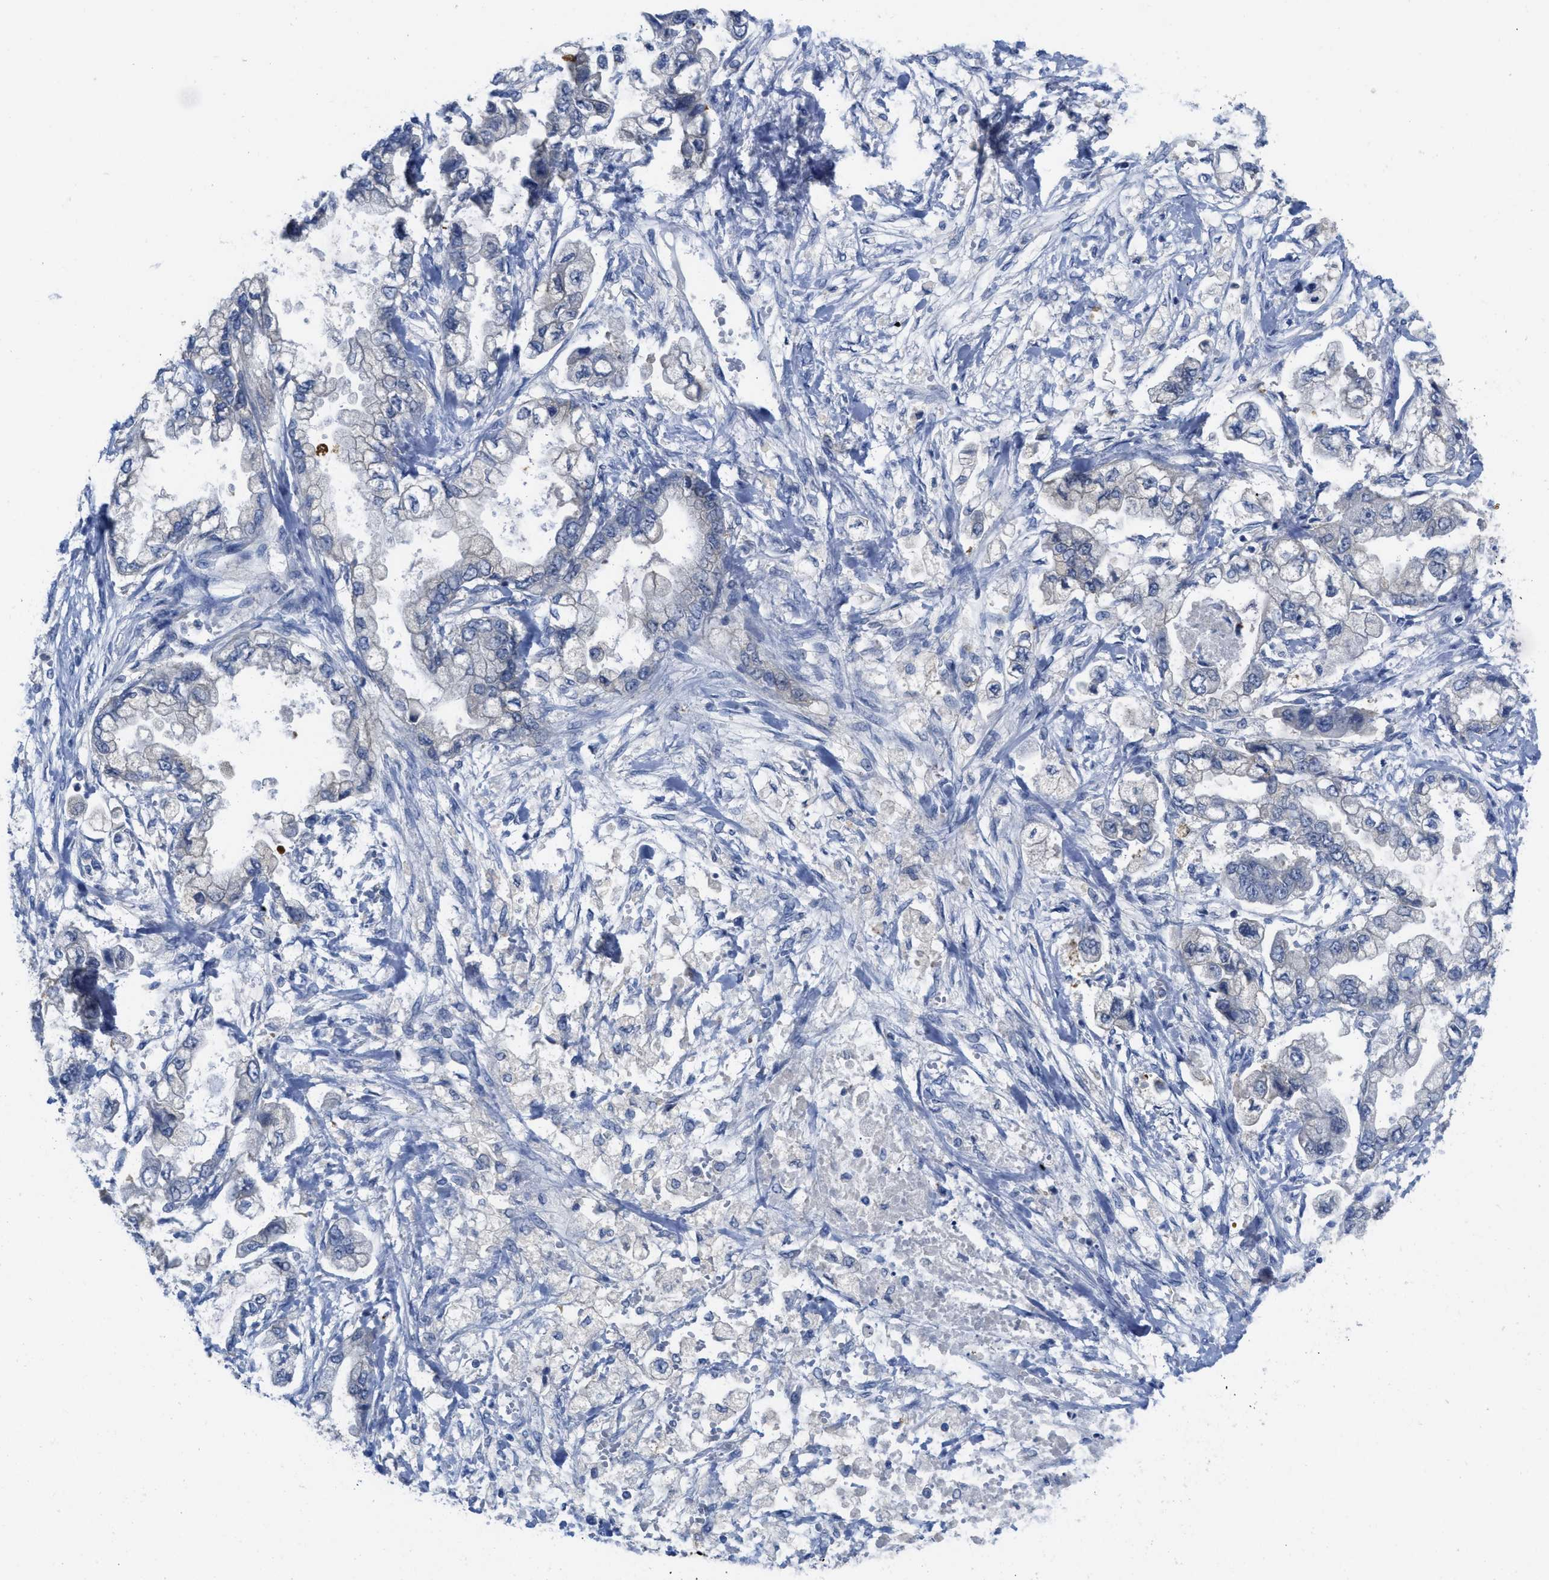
{"staining": {"intensity": "negative", "quantity": "none", "location": "none"}, "tissue": "stomach cancer", "cell_type": "Tumor cells", "image_type": "cancer", "snomed": [{"axis": "morphology", "description": "Normal tissue, NOS"}, {"axis": "morphology", "description": "Adenocarcinoma, NOS"}, {"axis": "topography", "description": "Stomach"}], "caption": "This is an immunohistochemistry (IHC) histopathology image of stomach adenocarcinoma. There is no expression in tumor cells.", "gene": "CNNM4", "patient": {"sex": "male", "age": 62}}